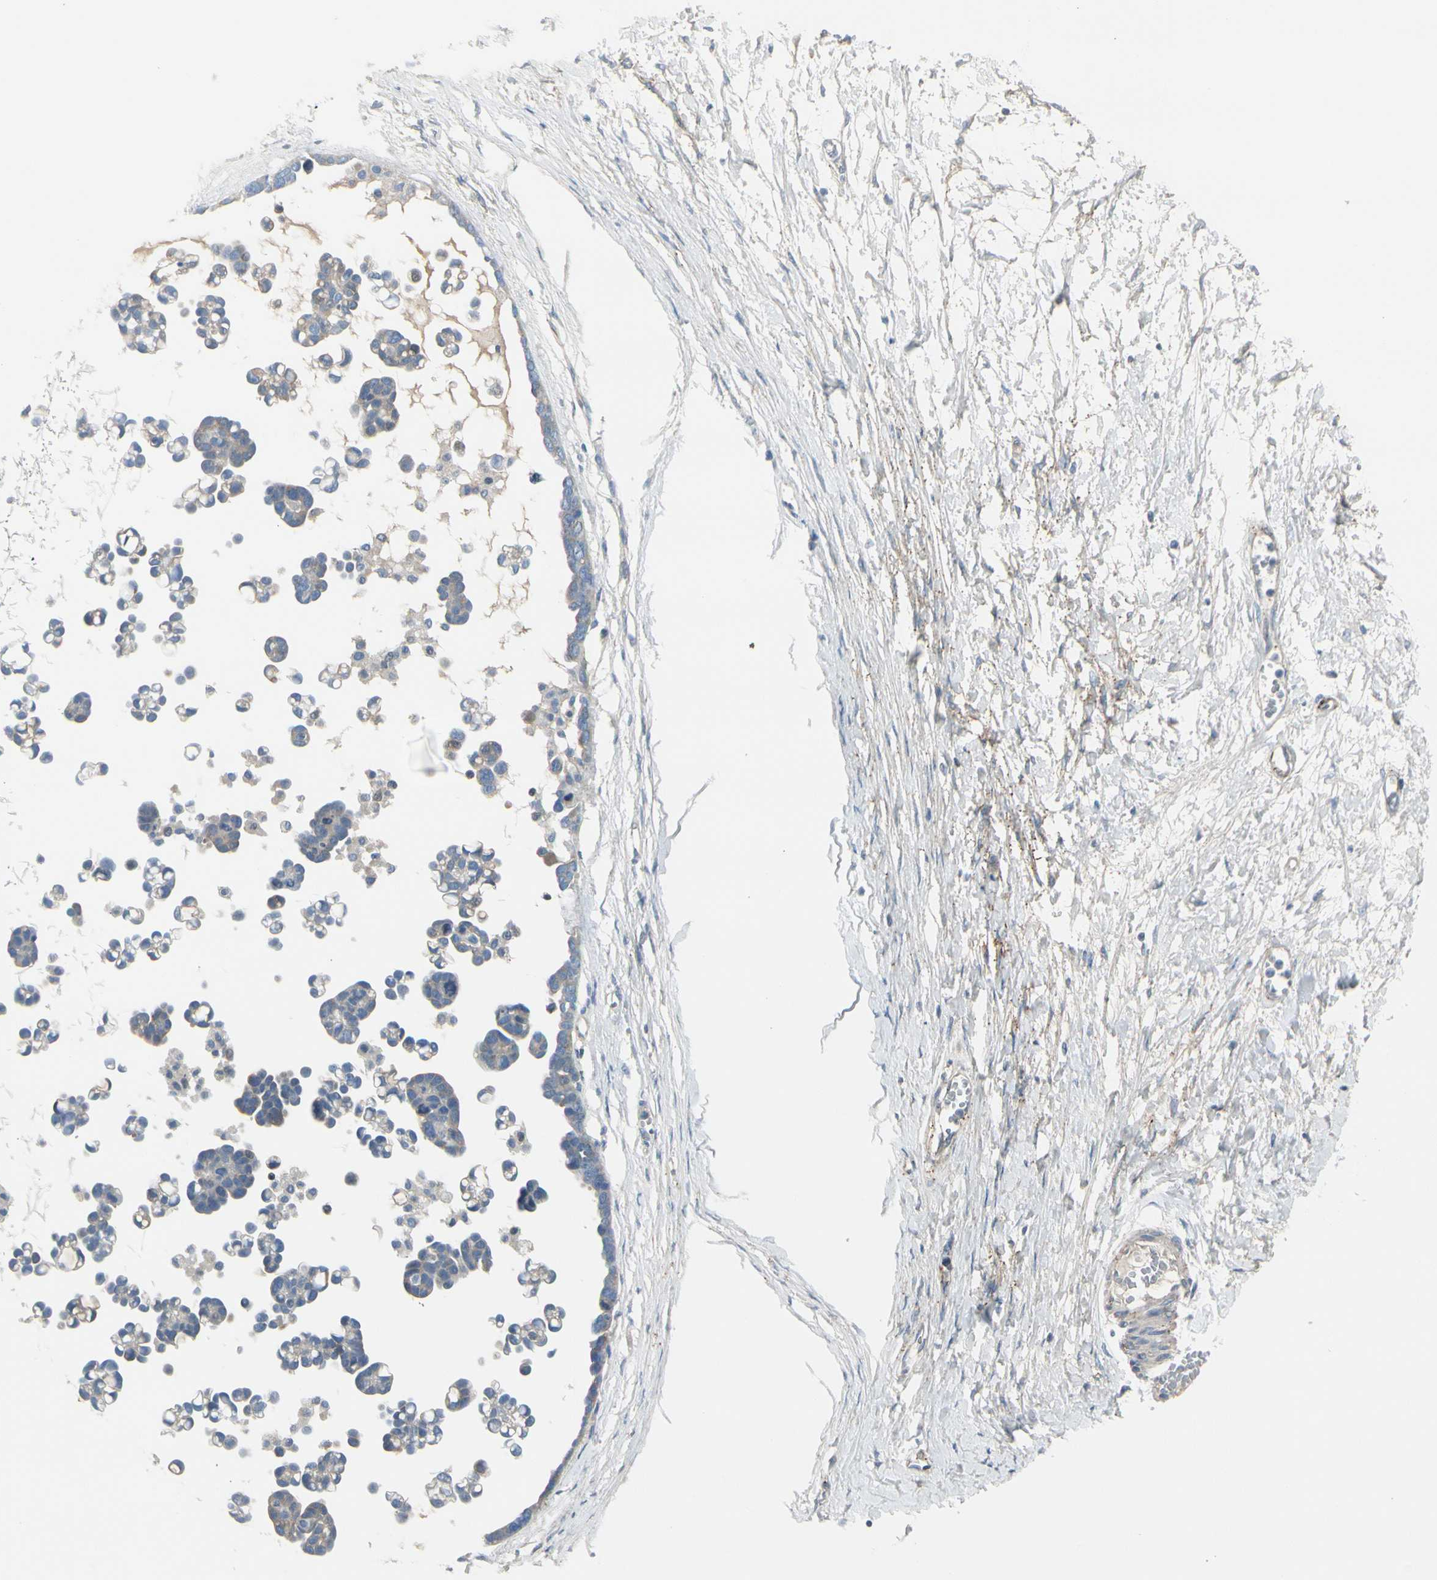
{"staining": {"intensity": "negative", "quantity": "none", "location": "none"}, "tissue": "ovarian cancer", "cell_type": "Tumor cells", "image_type": "cancer", "snomed": [{"axis": "morphology", "description": "Cystadenocarcinoma, serous, NOS"}, {"axis": "topography", "description": "Ovary"}], "caption": "This is a histopathology image of immunohistochemistry staining of ovarian serous cystadenocarcinoma, which shows no positivity in tumor cells.", "gene": "CACNA2D1", "patient": {"sex": "female", "age": 54}}